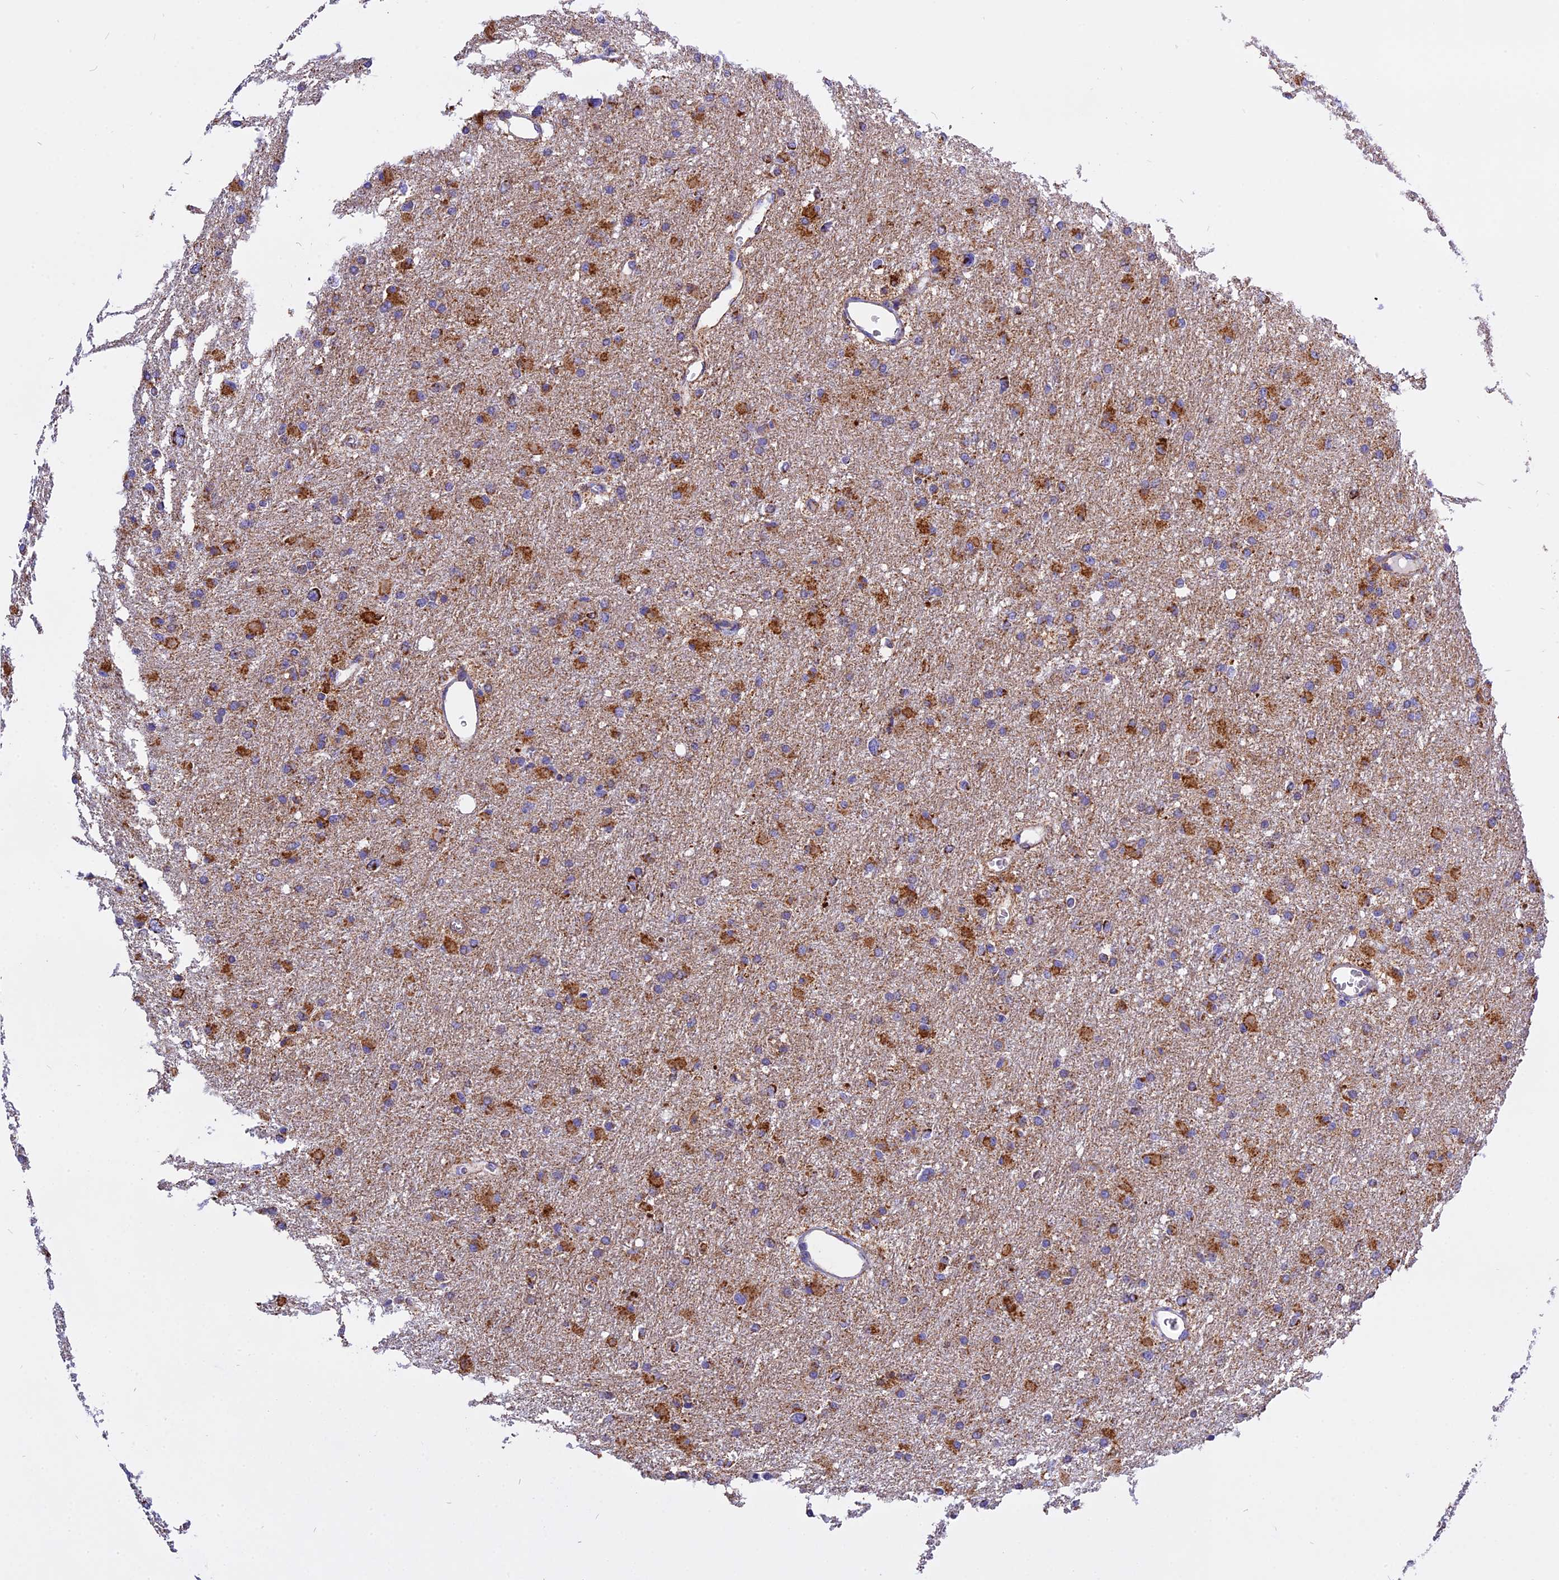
{"staining": {"intensity": "moderate", "quantity": ">75%", "location": "cytoplasmic/membranous"}, "tissue": "glioma", "cell_type": "Tumor cells", "image_type": "cancer", "snomed": [{"axis": "morphology", "description": "Glioma, malignant, High grade"}, {"axis": "topography", "description": "Cerebral cortex"}], "caption": "Tumor cells display medium levels of moderate cytoplasmic/membranous expression in about >75% of cells in human high-grade glioma (malignant).", "gene": "VDAC2", "patient": {"sex": "female", "age": 36}}